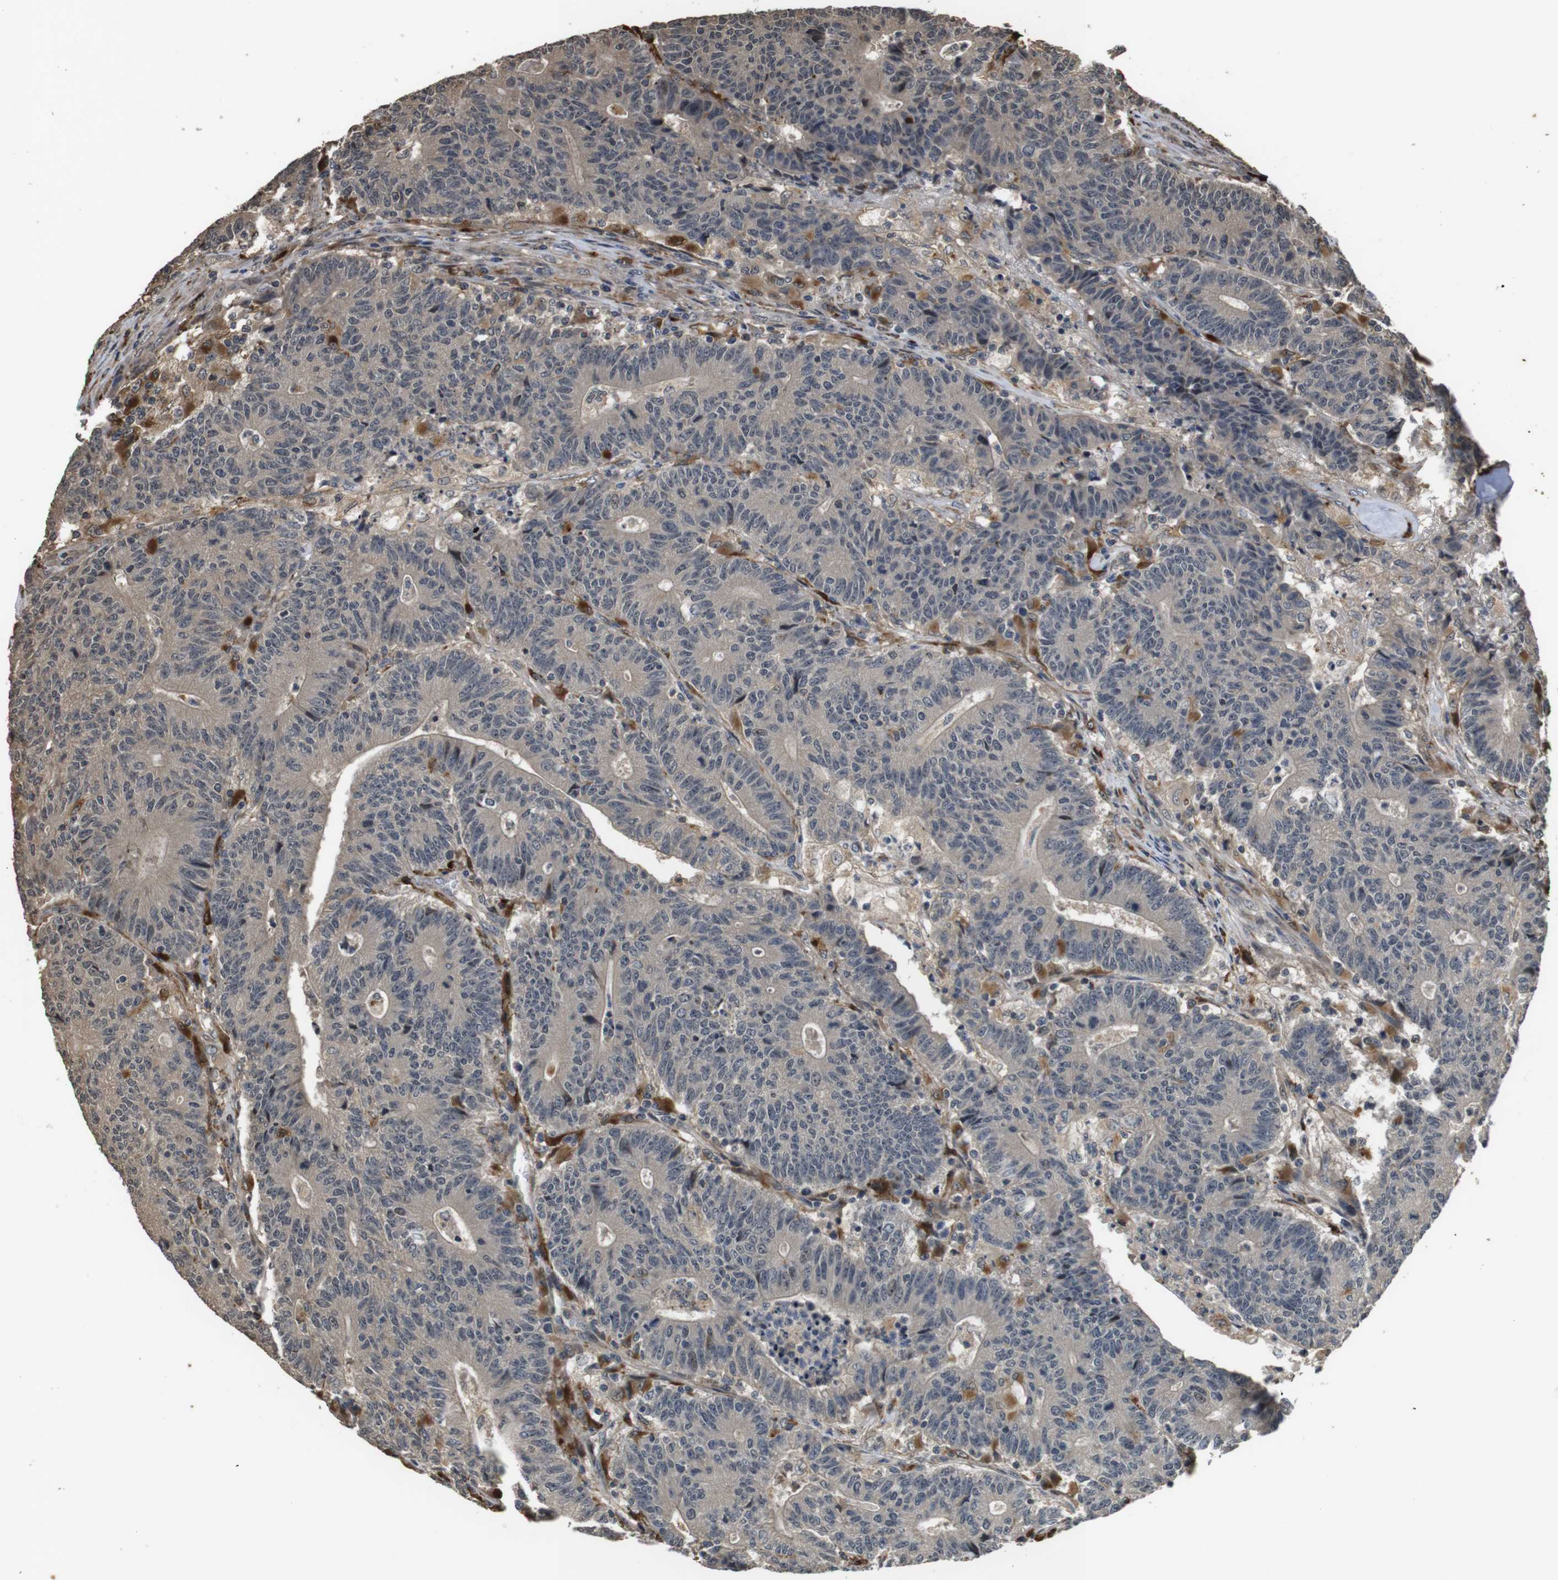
{"staining": {"intensity": "weak", "quantity": ">75%", "location": "cytoplasmic/membranous"}, "tissue": "colorectal cancer", "cell_type": "Tumor cells", "image_type": "cancer", "snomed": [{"axis": "morphology", "description": "Normal tissue, NOS"}, {"axis": "morphology", "description": "Adenocarcinoma, NOS"}, {"axis": "topography", "description": "Colon"}], "caption": "Human colorectal cancer stained with a protein marker shows weak staining in tumor cells.", "gene": "FZD10", "patient": {"sex": "female", "age": 75}}